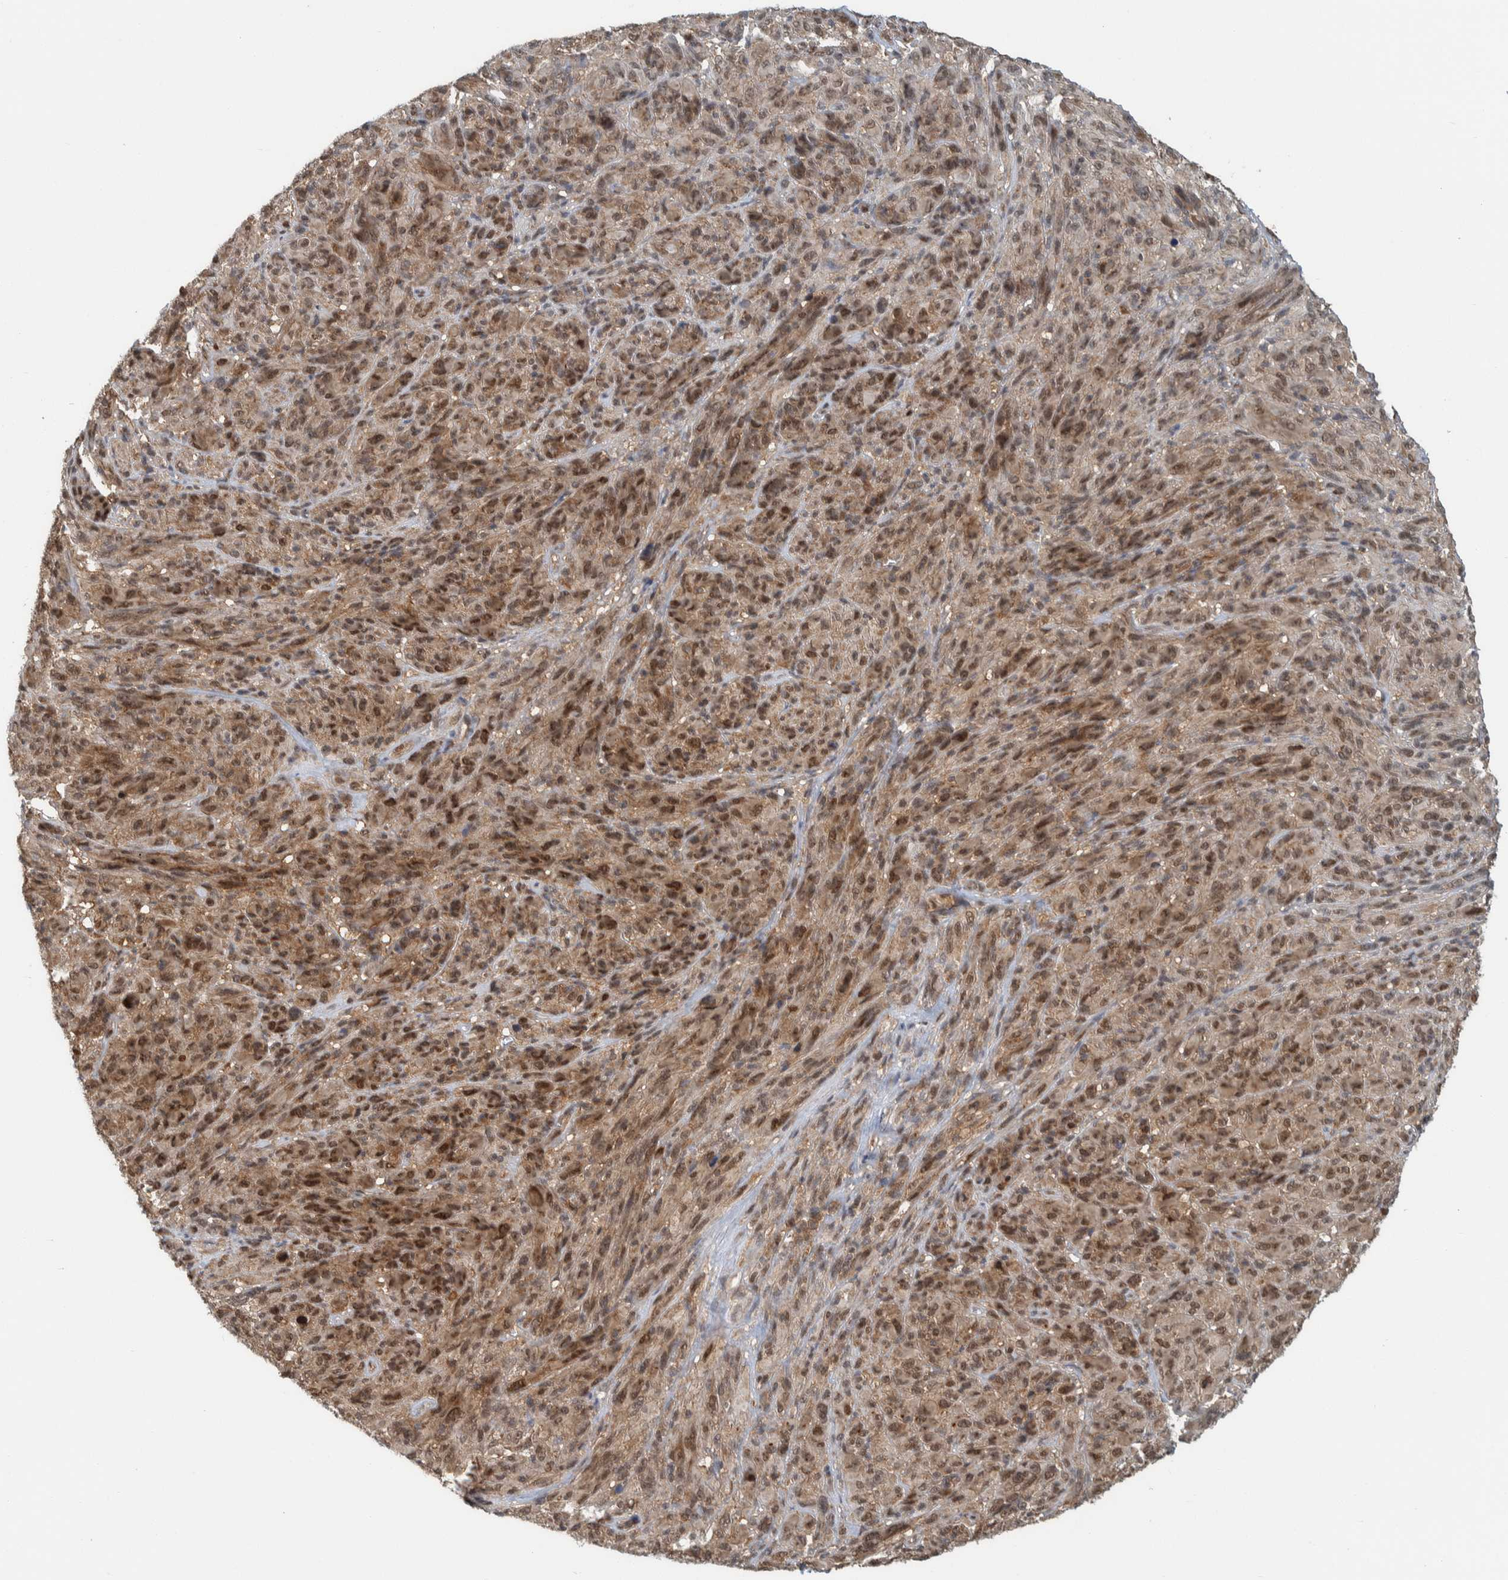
{"staining": {"intensity": "moderate", "quantity": ">75%", "location": "cytoplasmic/membranous,nuclear"}, "tissue": "melanoma", "cell_type": "Tumor cells", "image_type": "cancer", "snomed": [{"axis": "morphology", "description": "Malignant melanoma, NOS"}, {"axis": "topography", "description": "Skin of head"}], "caption": "Immunohistochemistry (DAB) staining of human melanoma reveals moderate cytoplasmic/membranous and nuclear protein expression in about >75% of tumor cells.", "gene": "COPS3", "patient": {"sex": "male", "age": 96}}